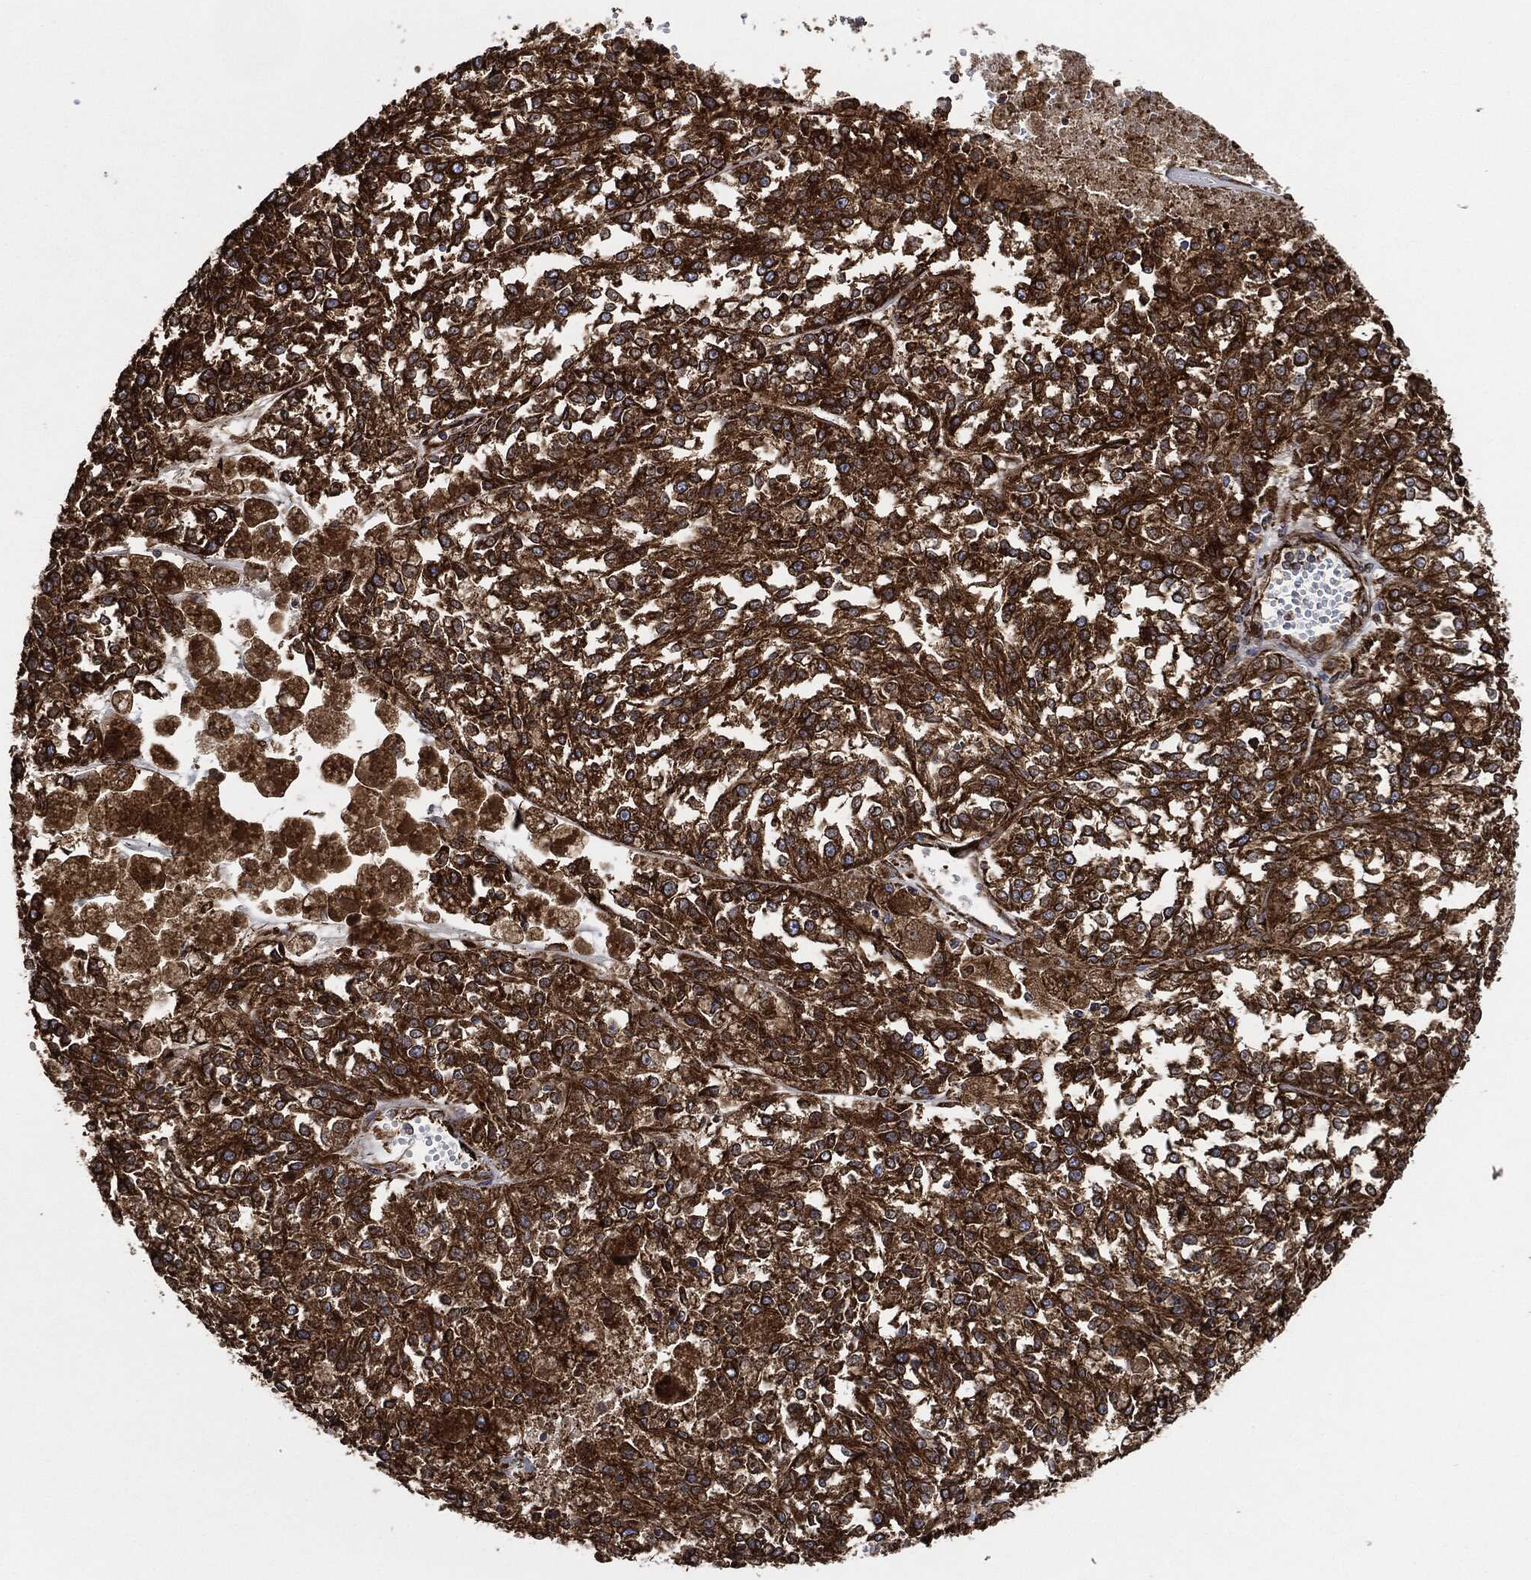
{"staining": {"intensity": "strong", "quantity": ">75%", "location": "cytoplasmic/membranous"}, "tissue": "melanoma", "cell_type": "Tumor cells", "image_type": "cancer", "snomed": [{"axis": "morphology", "description": "Malignant melanoma, Metastatic site"}, {"axis": "topography", "description": "Lymph node"}], "caption": "Immunohistochemistry staining of malignant melanoma (metastatic site), which displays high levels of strong cytoplasmic/membranous expression in about >75% of tumor cells indicating strong cytoplasmic/membranous protein positivity. The staining was performed using DAB (3,3'-diaminobenzidine) (brown) for protein detection and nuclei were counterstained in hematoxylin (blue).", "gene": "AMFR", "patient": {"sex": "female", "age": 64}}